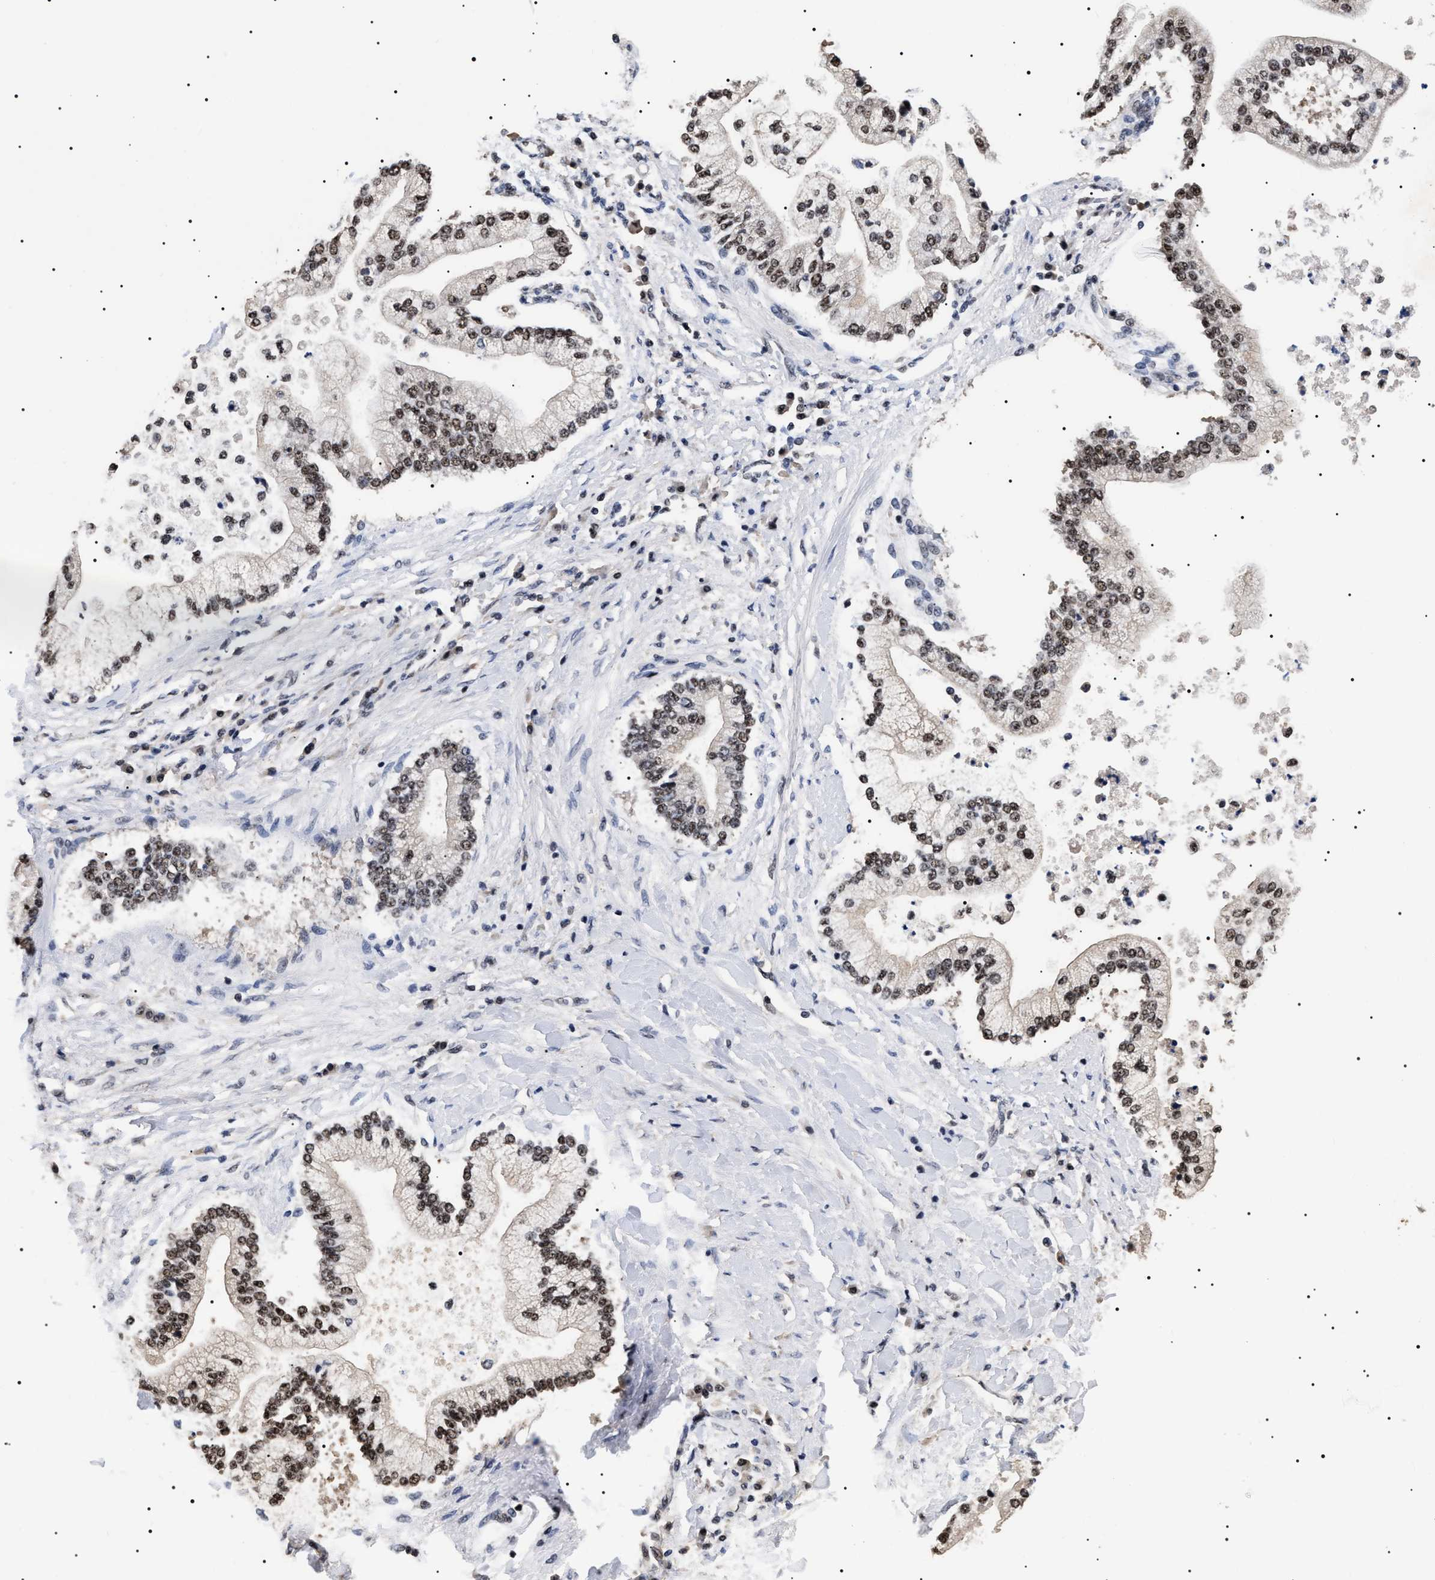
{"staining": {"intensity": "strong", "quantity": ">75%", "location": "nuclear"}, "tissue": "liver cancer", "cell_type": "Tumor cells", "image_type": "cancer", "snomed": [{"axis": "morphology", "description": "Cholangiocarcinoma"}, {"axis": "topography", "description": "Liver"}], "caption": "An immunohistochemistry (IHC) micrograph of neoplastic tissue is shown. Protein staining in brown highlights strong nuclear positivity in liver cancer (cholangiocarcinoma) within tumor cells.", "gene": "CAAP1", "patient": {"sex": "male", "age": 50}}